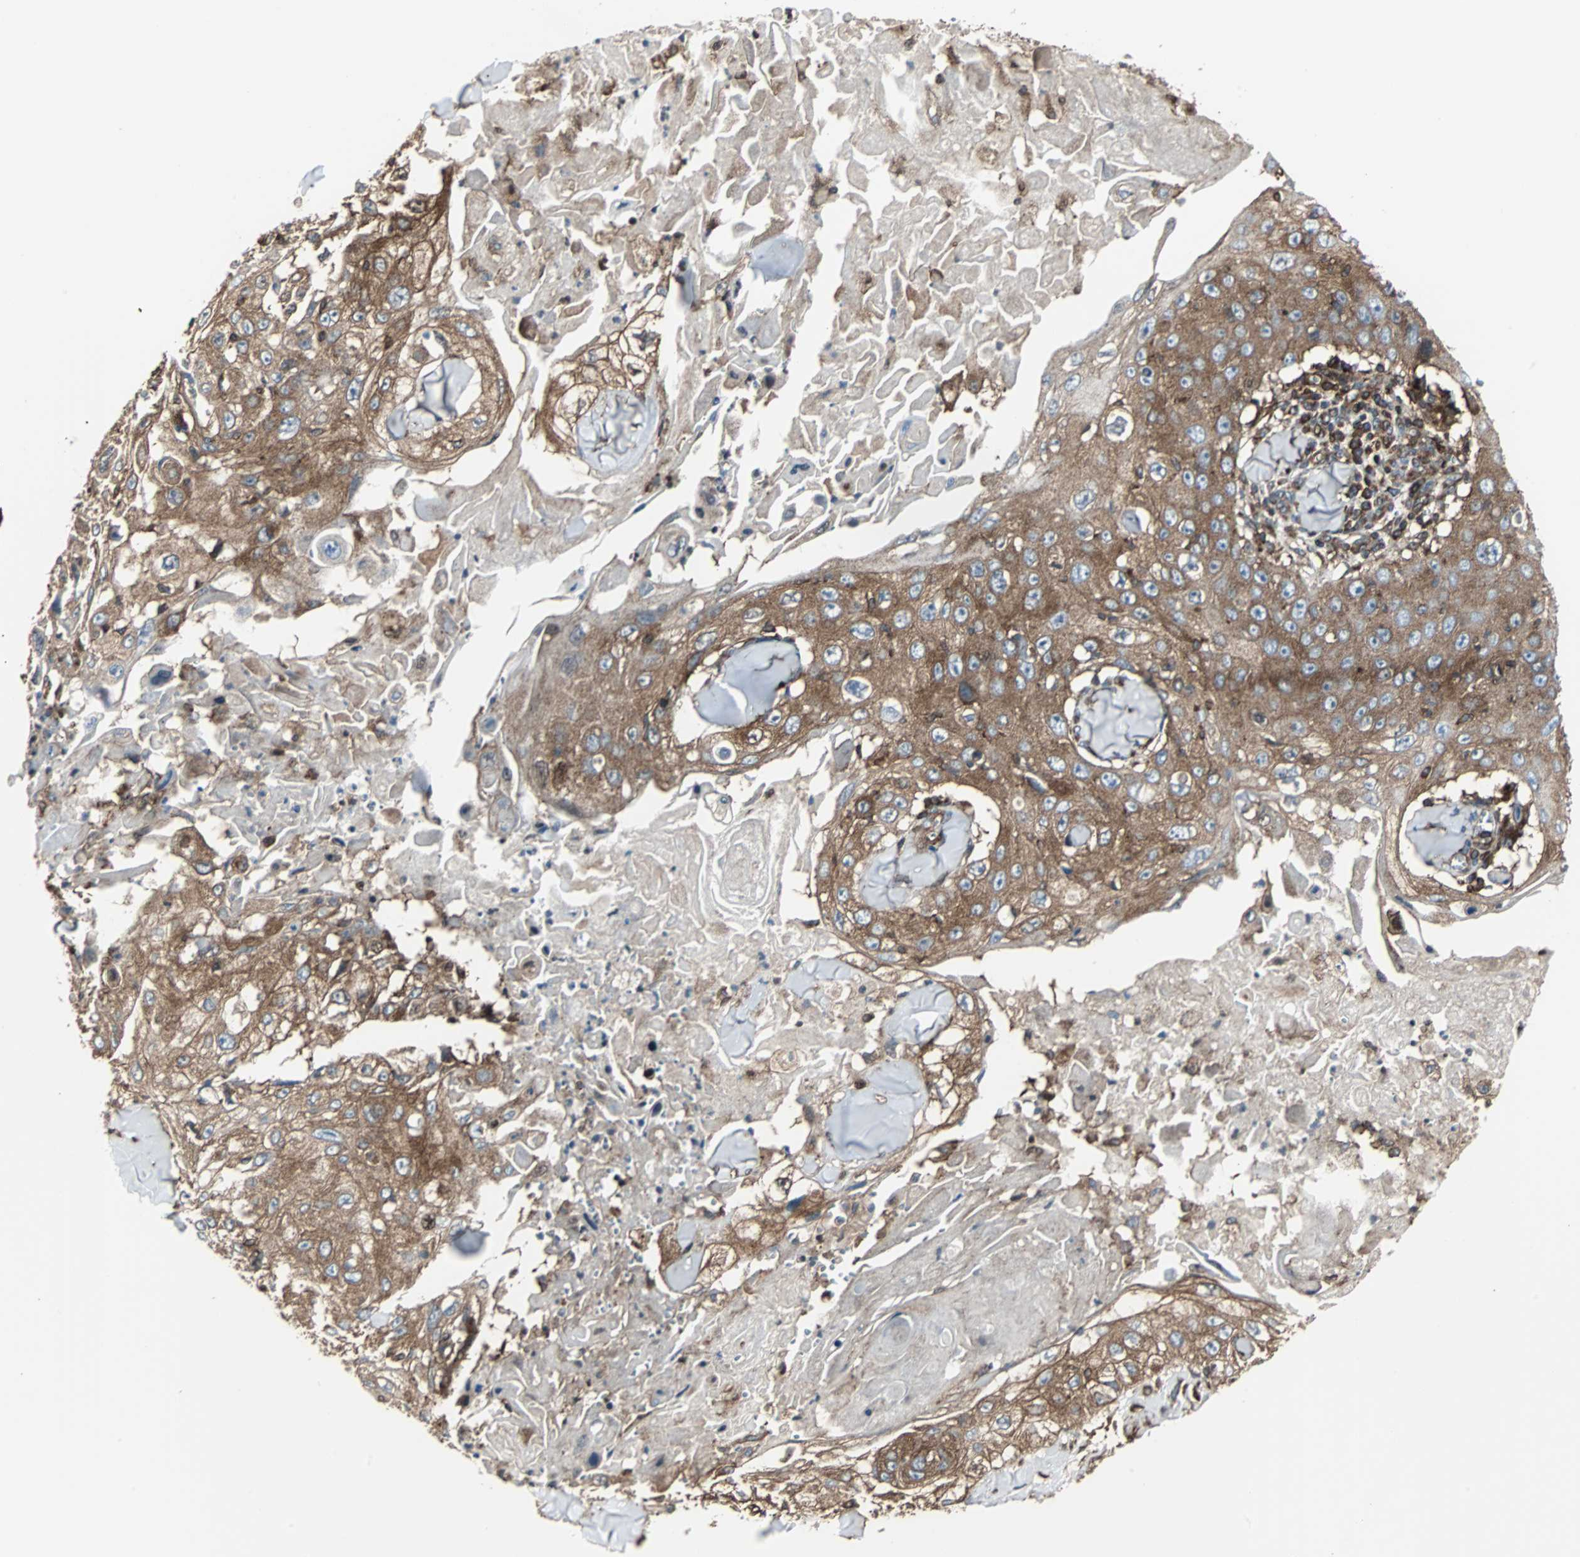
{"staining": {"intensity": "strong", "quantity": ">75%", "location": "cytoplasmic/membranous"}, "tissue": "skin cancer", "cell_type": "Tumor cells", "image_type": "cancer", "snomed": [{"axis": "morphology", "description": "Squamous cell carcinoma, NOS"}, {"axis": "topography", "description": "Skin"}], "caption": "DAB (3,3'-diaminobenzidine) immunohistochemical staining of human skin cancer (squamous cell carcinoma) reveals strong cytoplasmic/membranous protein staining in approximately >75% of tumor cells. (brown staining indicates protein expression, while blue staining denotes nuclei).", "gene": "RELA", "patient": {"sex": "male", "age": 86}}